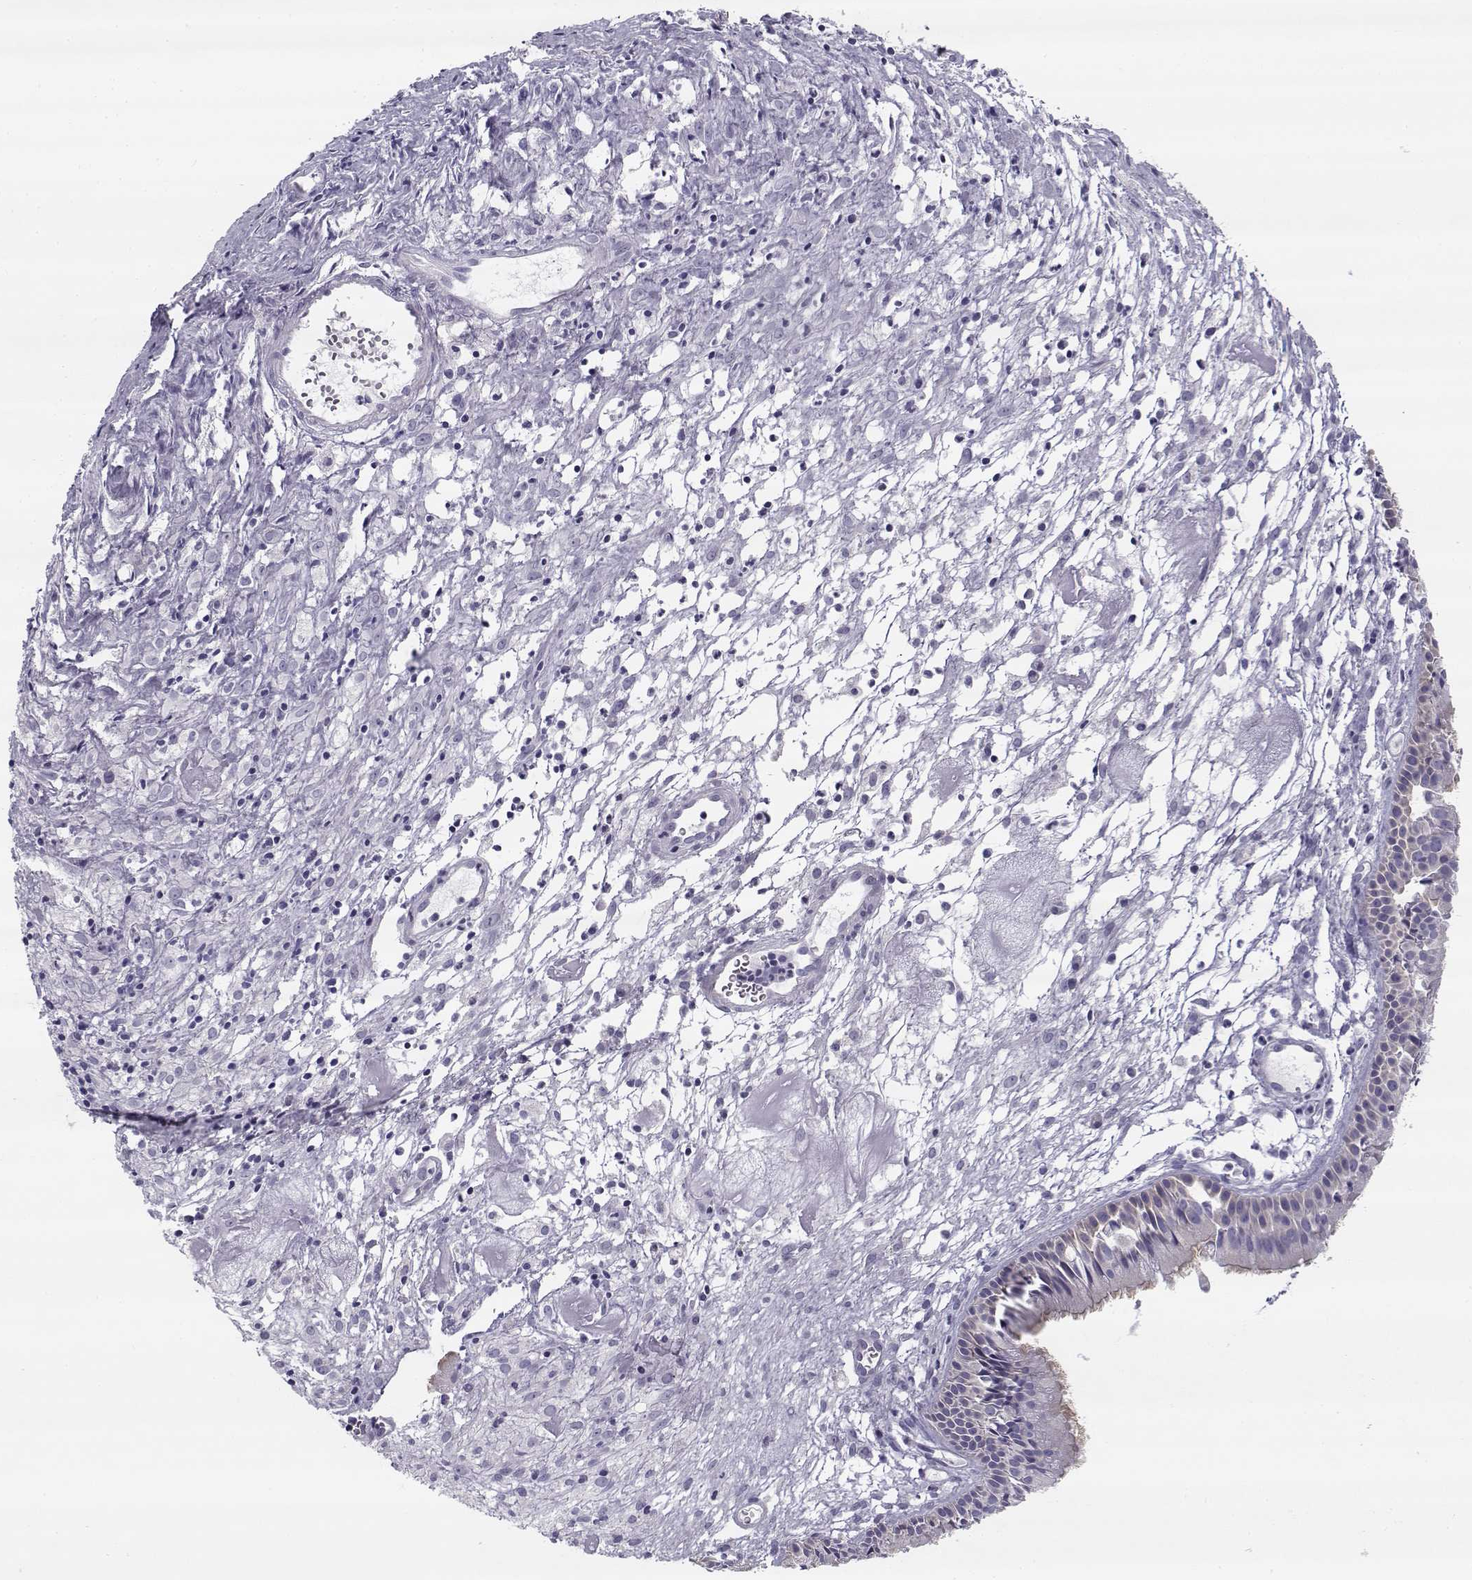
{"staining": {"intensity": "negative", "quantity": "none", "location": "none"}, "tissue": "nasopharynx", "cell_type": "Respiratory epithelial cells", "image_type": "normal", "snomed": [{"axis": "morphology", "description": "Normal tissue, NOS"}, {"axis": "topography", "description": "Nasopharynx"}], "caption": "DAB immunohistochemical staining of benign human nasopharynx demonstrates no significant expression in respiratory epithelial cells. (Stains: DAB immunohistochemistry with hematoxylin counter stain, Microscopy: brightfield microscopy at high magnification).", "gene": "CREB3L3", "patient": {"sex": "male", "age": 83}}